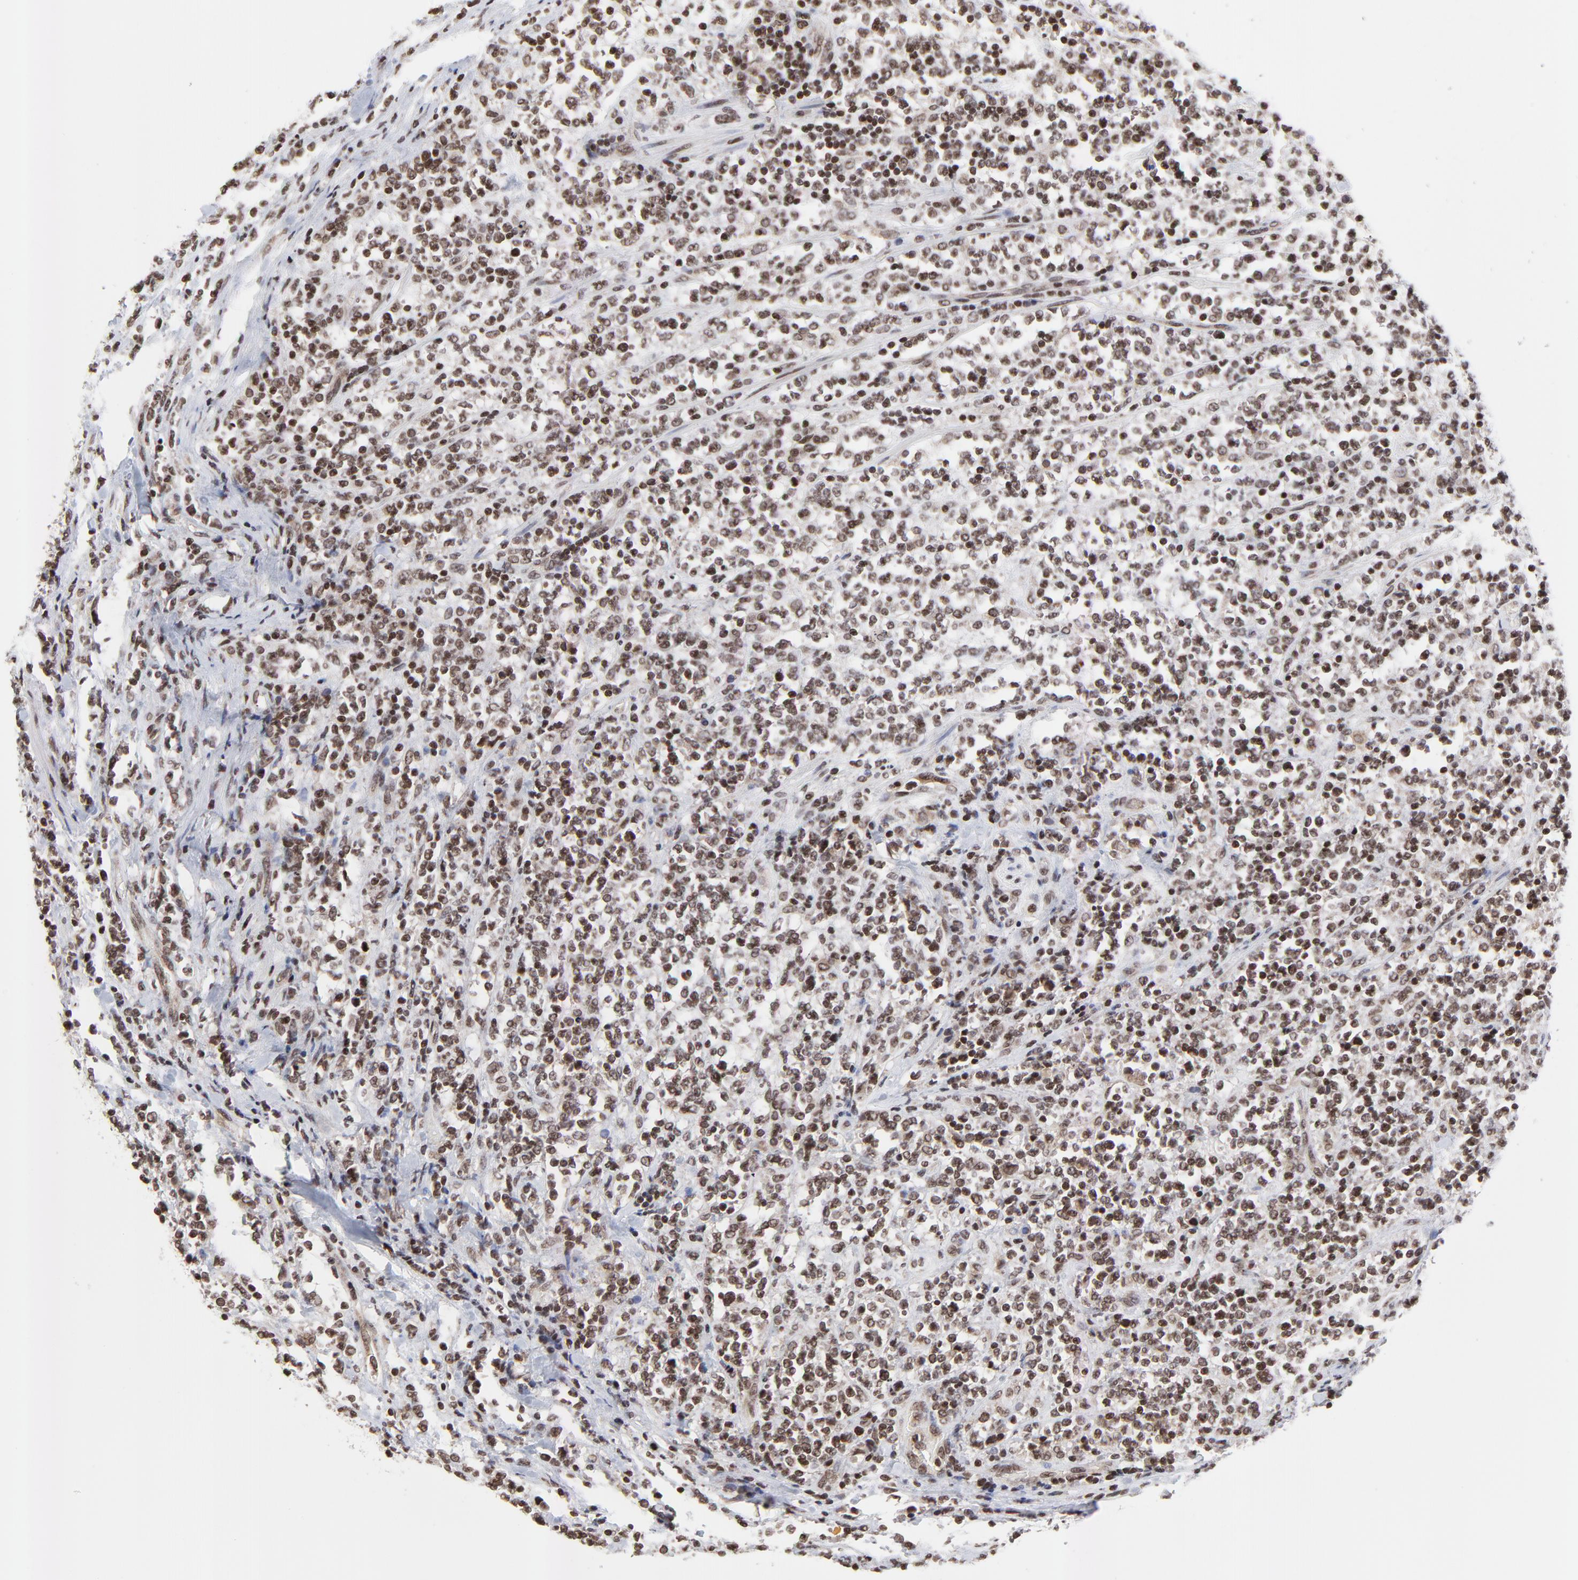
{"staining": {"intensity": "weak", "quantity": ">75%", "location": "cytoplasmic/membranous,nuclear"}, "tissue": "lymphoma", "cell_type": "Tumor cells", "image_type": "cancer", "snomed": [{"axis": "morphology", "description": "Malignant lymphoma, non-Hodgkin's type, High grade"}, {"axis": "topography", "description": "Soft tissue"}], "caption": "Brown immunohistochemical staining in high-grade malignant lymphoma, non-Hodgkin's type exhibits weak cytoplasmic/membranous and nuclear positivity in approximately >75% of tumor cells.", "gene": "ZNF777", "patient": {"sex": "male", "age": 18}}